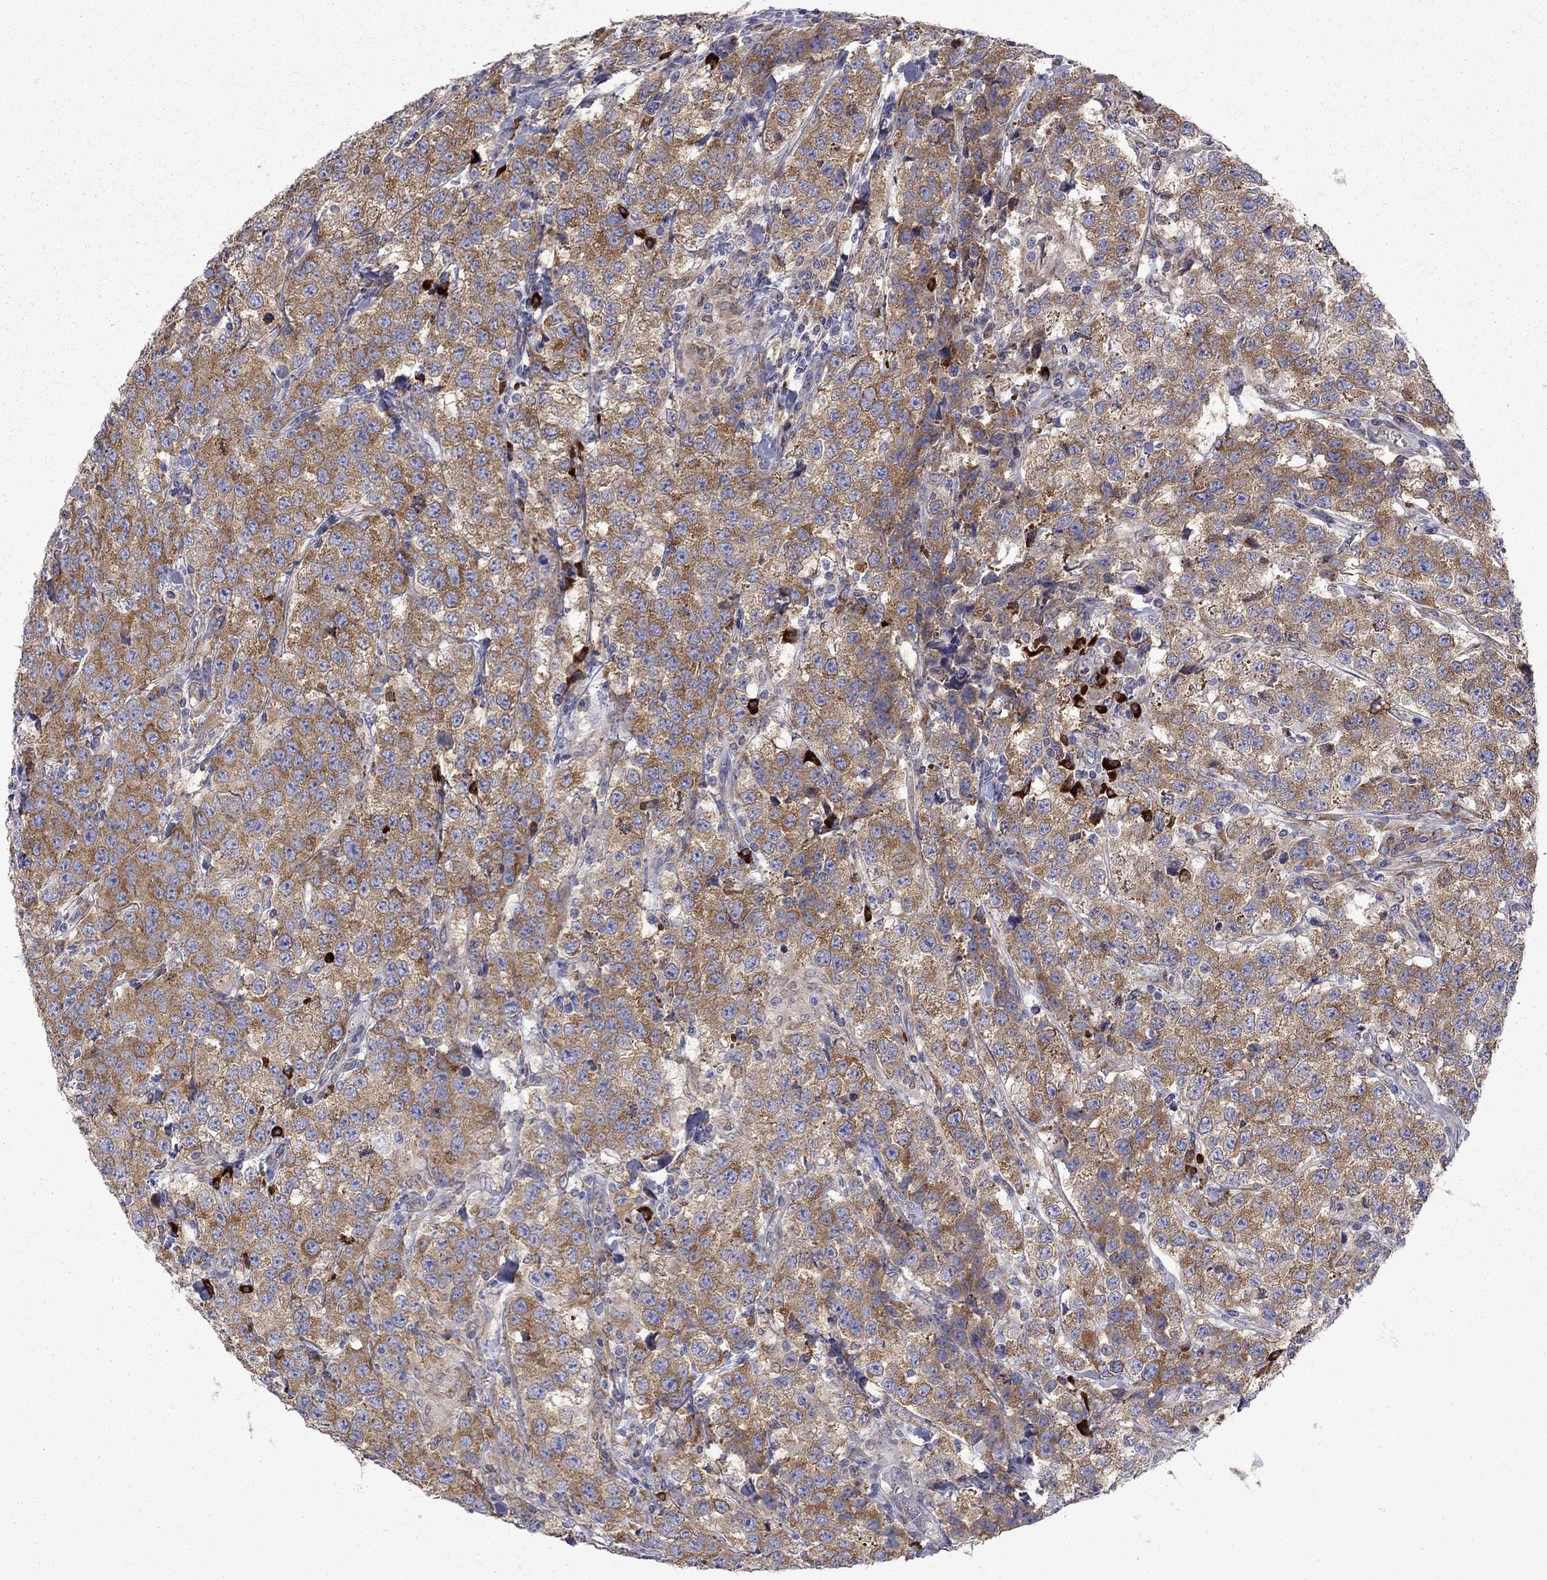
{"staining": {"intensity": "strong", "quantity": ">75%", "location": "cytoplasmic/membranous"}, "tissue": "testis cancer", "cell_type": "Tumor cells", "image_type": "cancer", "snomed": [{"axis": "morphology", "description": "Seminoma, NOS"}, {"axis": "topography", "description": "Testis"}], "caption": "Testis cancer stained with IHC shows strong cytoplasmic/membranous expression in about >75% of tumor cells. Nuclei are stained in blue.", "gene": "PABPC4", "patient": {"sex": "male", "age": 59}}